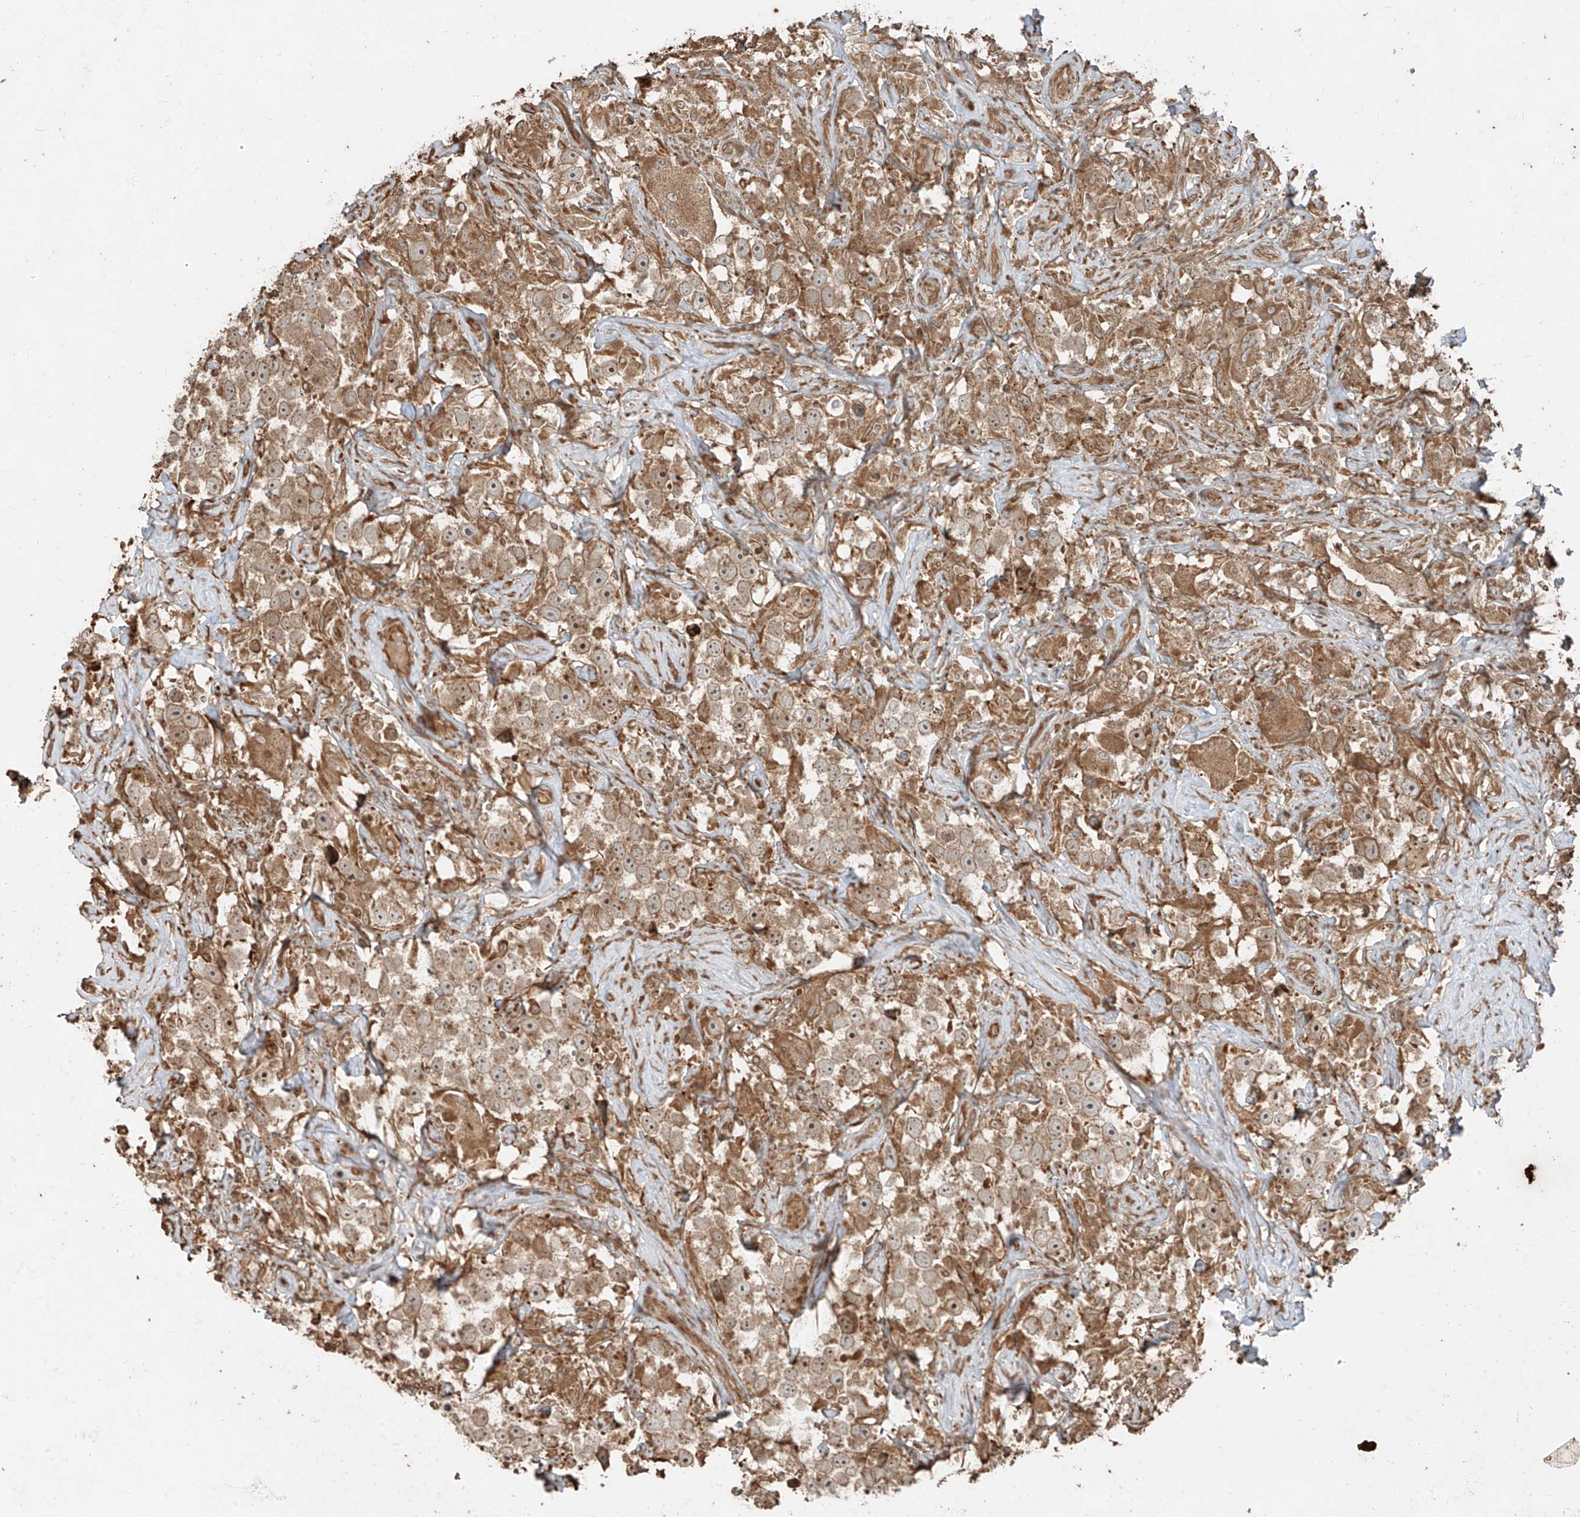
{"staining": {"intensity": "moderate", "quantity": ">75%", "location": "cytoplasmic/membranous"}, "tissue": "testis cancer", "cell_type": "Tumor cells", "image_type": "cancer", "snomed": [{"axis": "morphology", "description": "Seminoma, NOS"}, {"axis": "topography", "description": "Testis"}], "caption": "Tumor cells show moderate cytoplasmic/membranous expression in about >75% of cells in testis cancer.", "gene": "ANKZF1", "patient": {"sex": "male", "age": 49}}